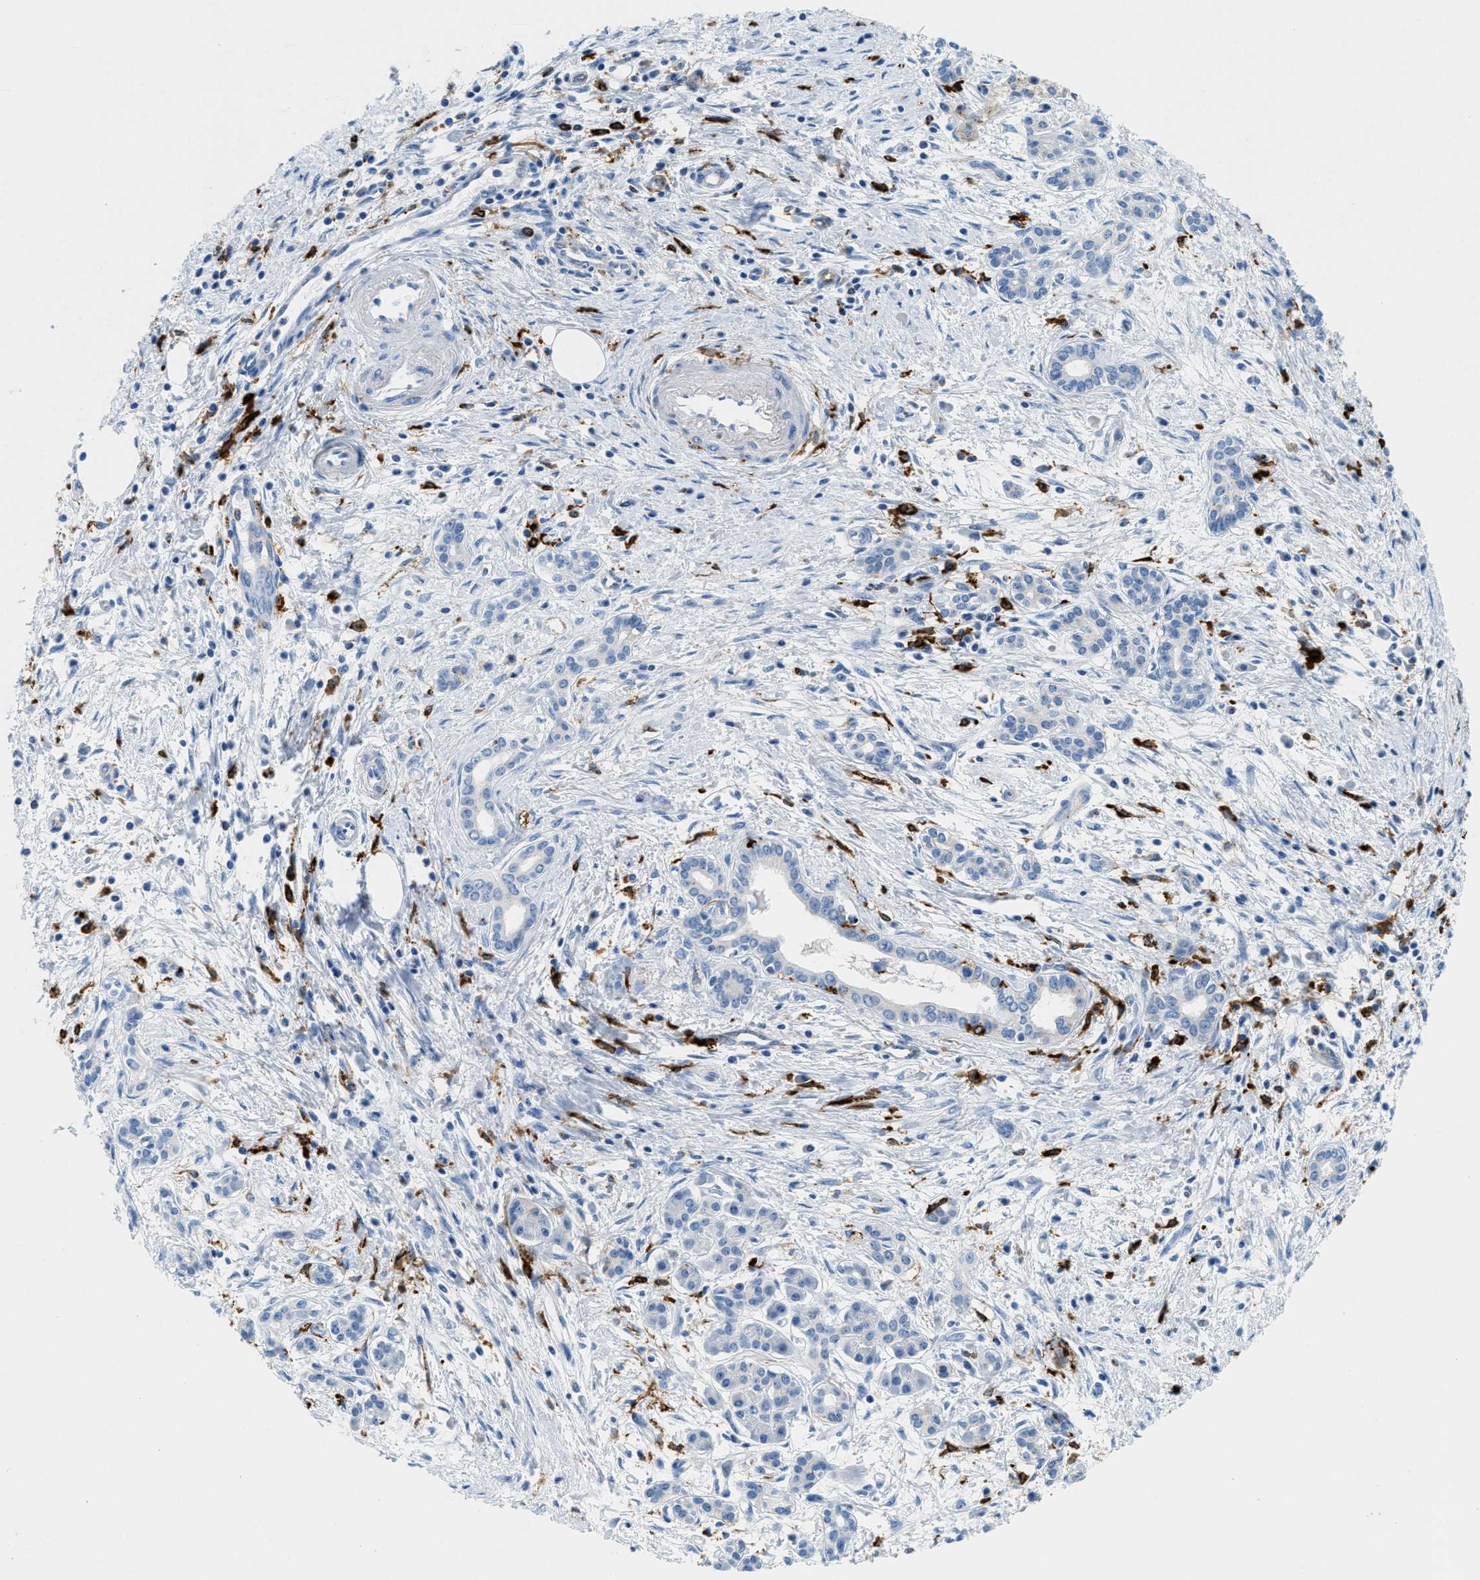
{"staining": {"intensity": "negative", "quantity": "none", "location": "none"}, "tissue": "pancreatic cancer", "cell_type": "Tumor cells", "image_type": "cancer", "snomed": [{"axis": "morphology", "description": "Adenocarcinoma, NOS"}, {"axis": "topography", "description": "Pancreas"}], "caption": "Histopathology image shows no significant protein staining in tumor cells of pancreatic cancer.", "gene": "CD226", "patient": {"sex": "female", "age": 70}}